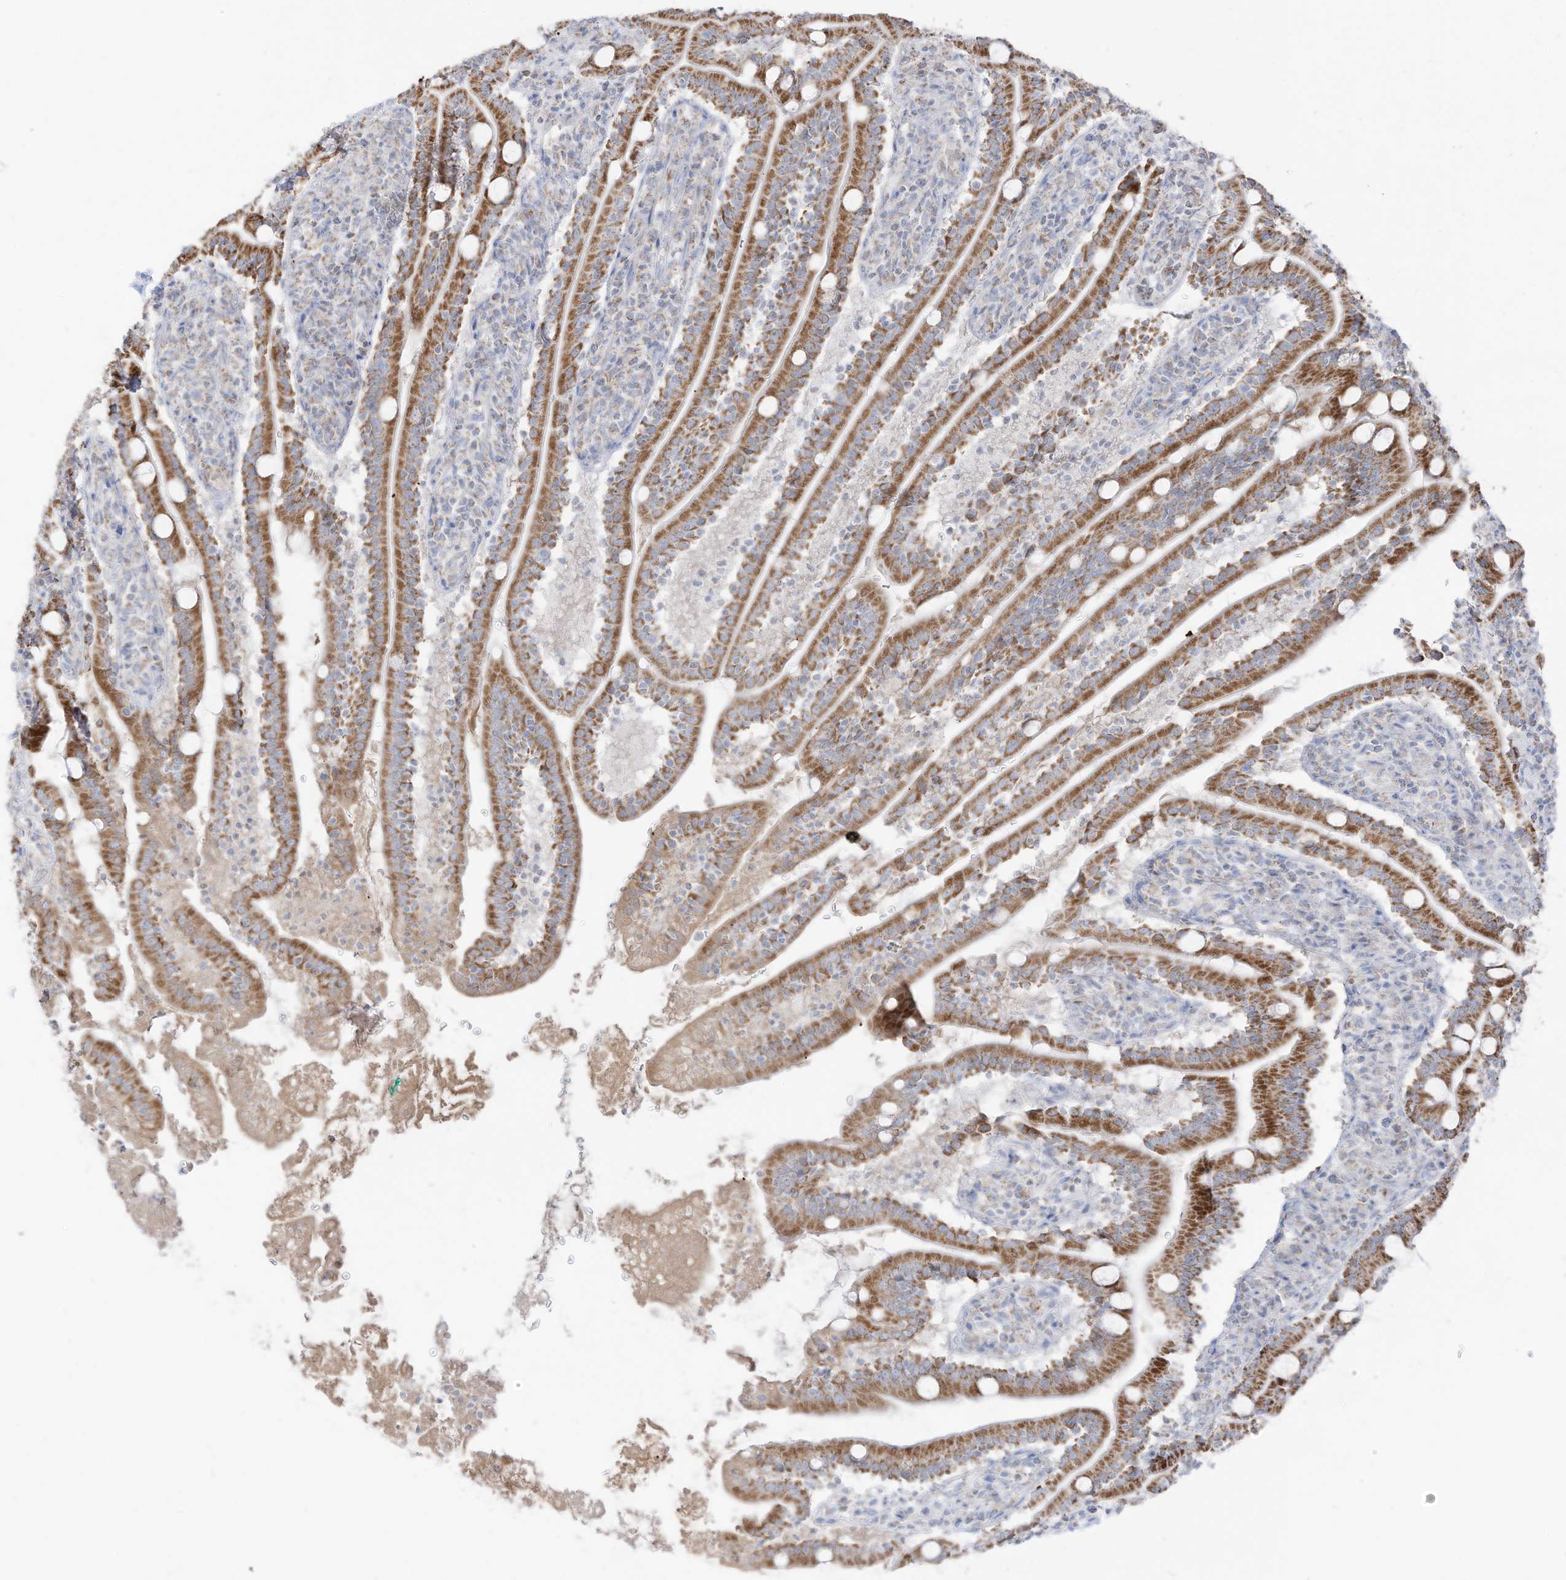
{"staining": {"intensity": "moderate", "quantity": ">75%", "location": "cytoplasmic/membranous"}, "tissue": "duodenum", "cell_type": "Glandular cells", "image_type": "normal", "snomed": [{"axis": "morphology", "description": "Normal tissue, NOS"}, {"axis": "topography", "description": "Duodenum"}], "caption": "The image demonstrates staining of normal duodenum, revealing moderate cytoplasmic/membranous protein staining (brown color) within glandular cells.", "gene": "ETHE1", "patient": {"sex": "male", "age": 35}}